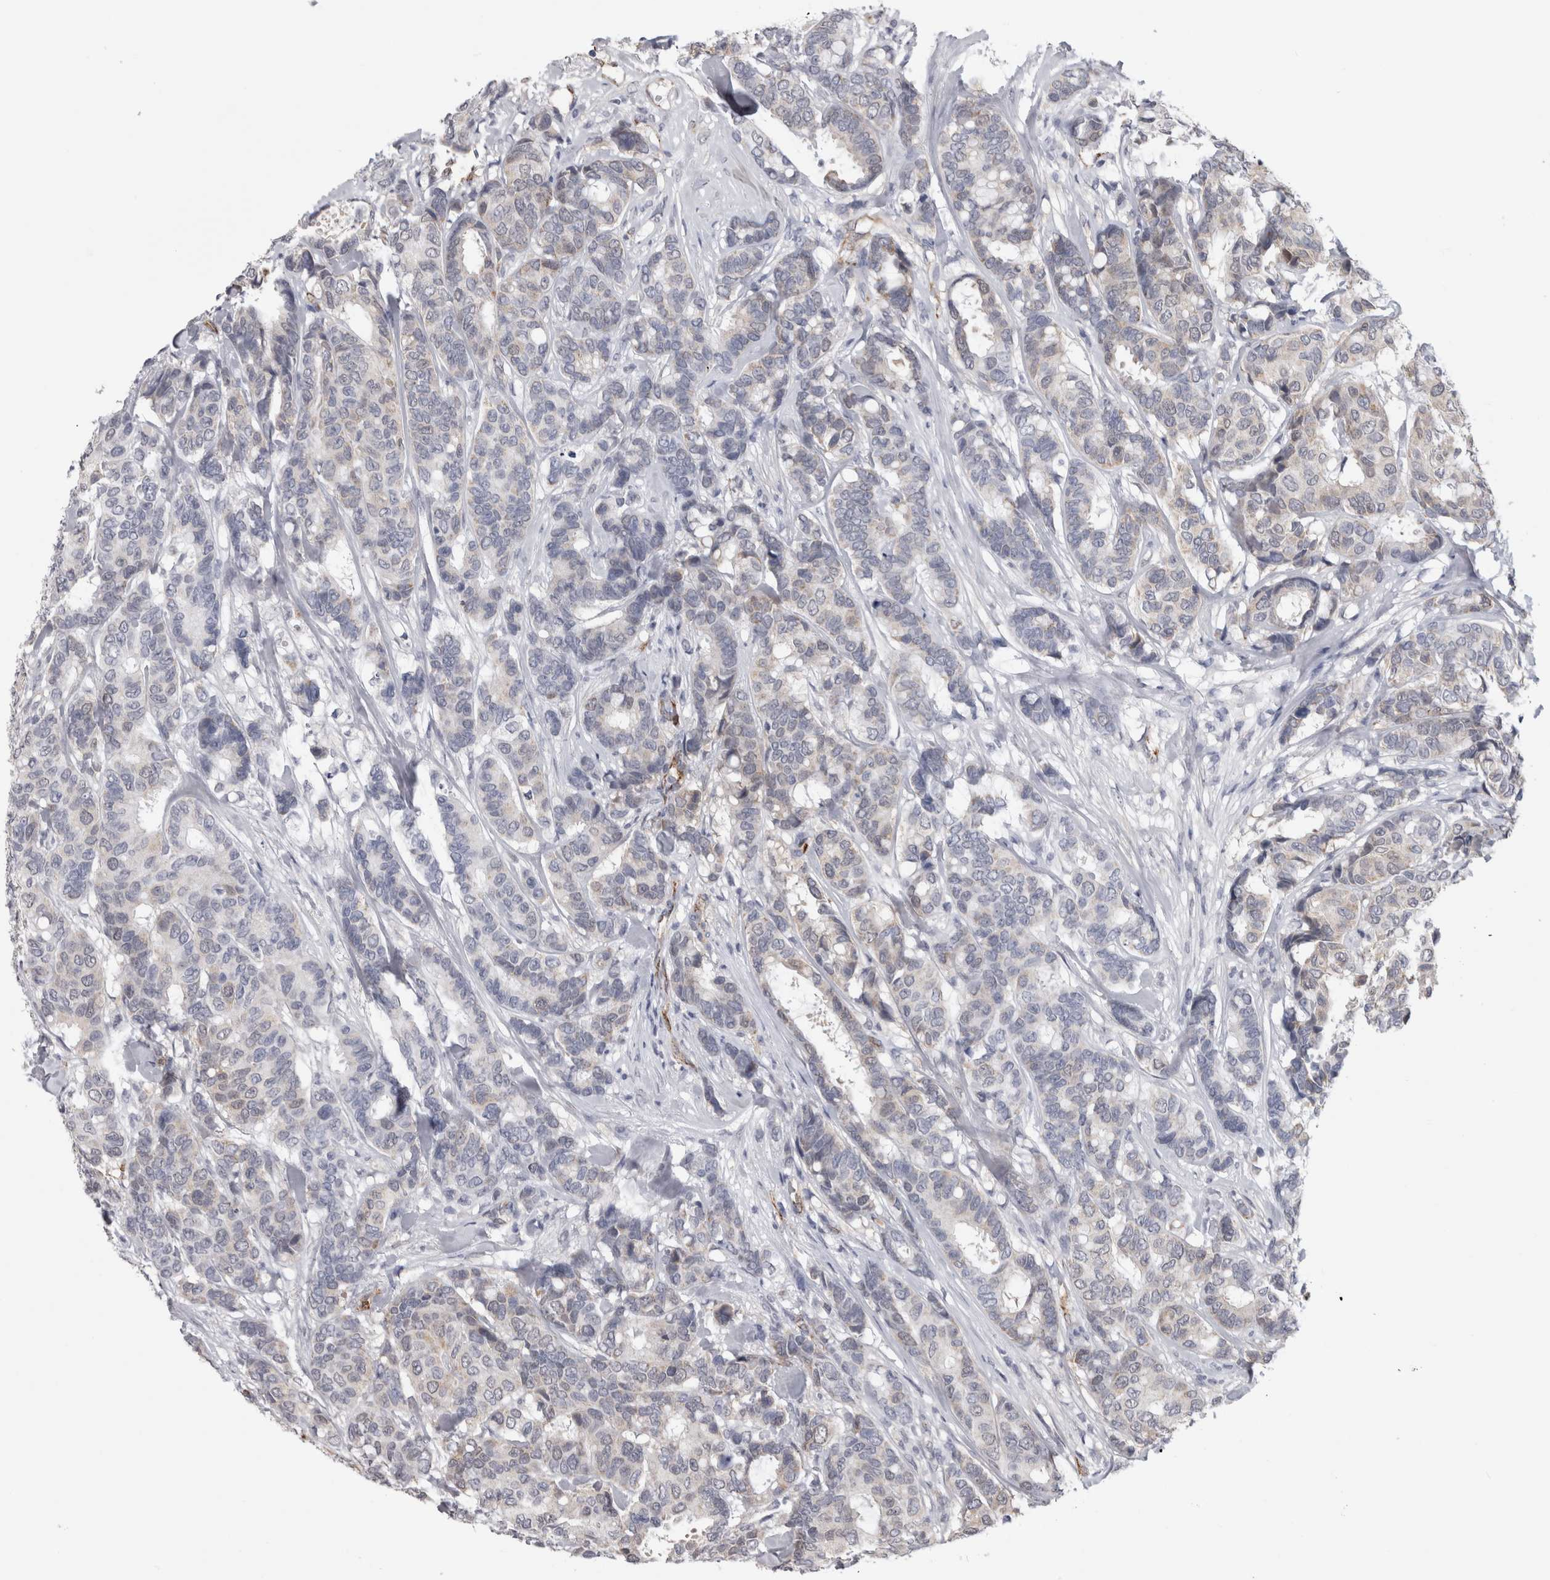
{"staining": {"intensity": "negative", "quantity": "none", "location": "none"}, "tissue": "breast cancer", "cell_type": "Tumor cells", "image_type": "cancer", "snomed": [{"axis": "morphology", "description": "Duct carcinoma"}, {"axis": "topography", "description": "Breast"}], "caption": "This is an immunohistochemistry (IHC) photomicrograph of human invasive ductal carcinoma (breast). There is no staining in tumor cells.", "gene": "ACOT7", "patient": {"sex": "female", "age": 87}}